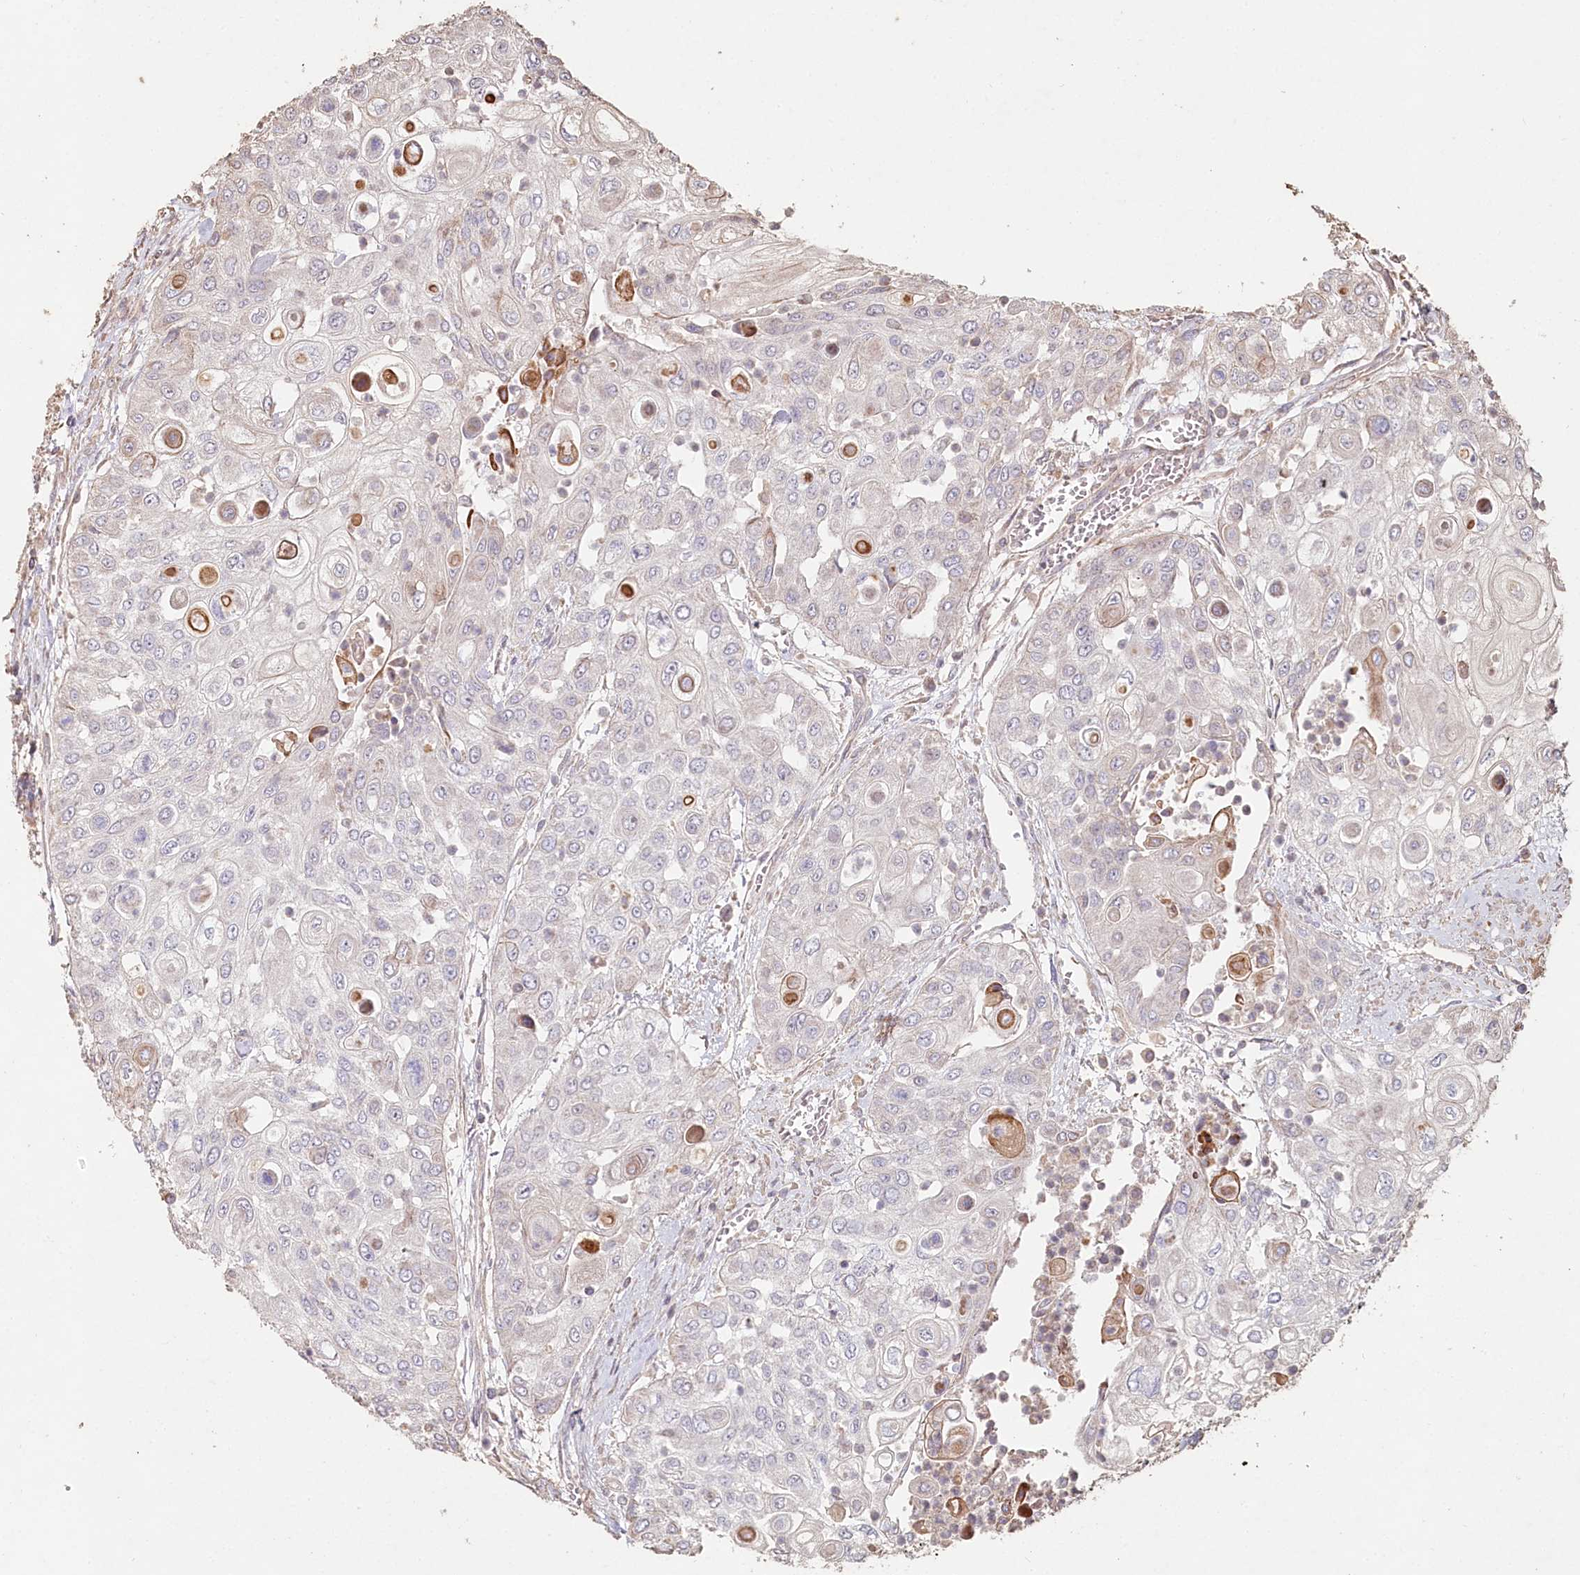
{"staining": {"intensity": "negative", "quantity": "none", "location": "none"}, "tissue": "urothelial cancer", "cell_type": "Tumor cells", "image_type": "cancer", "snomed": [{"axis": "morphology", "description": "Urothelial carcinoma, High grade"}, {"axis": "topography", "description": "Urinary bladder"}], "caption": "Urothelial carcinoma (high-grade) stained for a protein using immunohistochemistry shows no positivity tumor cells.", "gene": "HAL", "patient": {"sex": "female", "age": 79}}